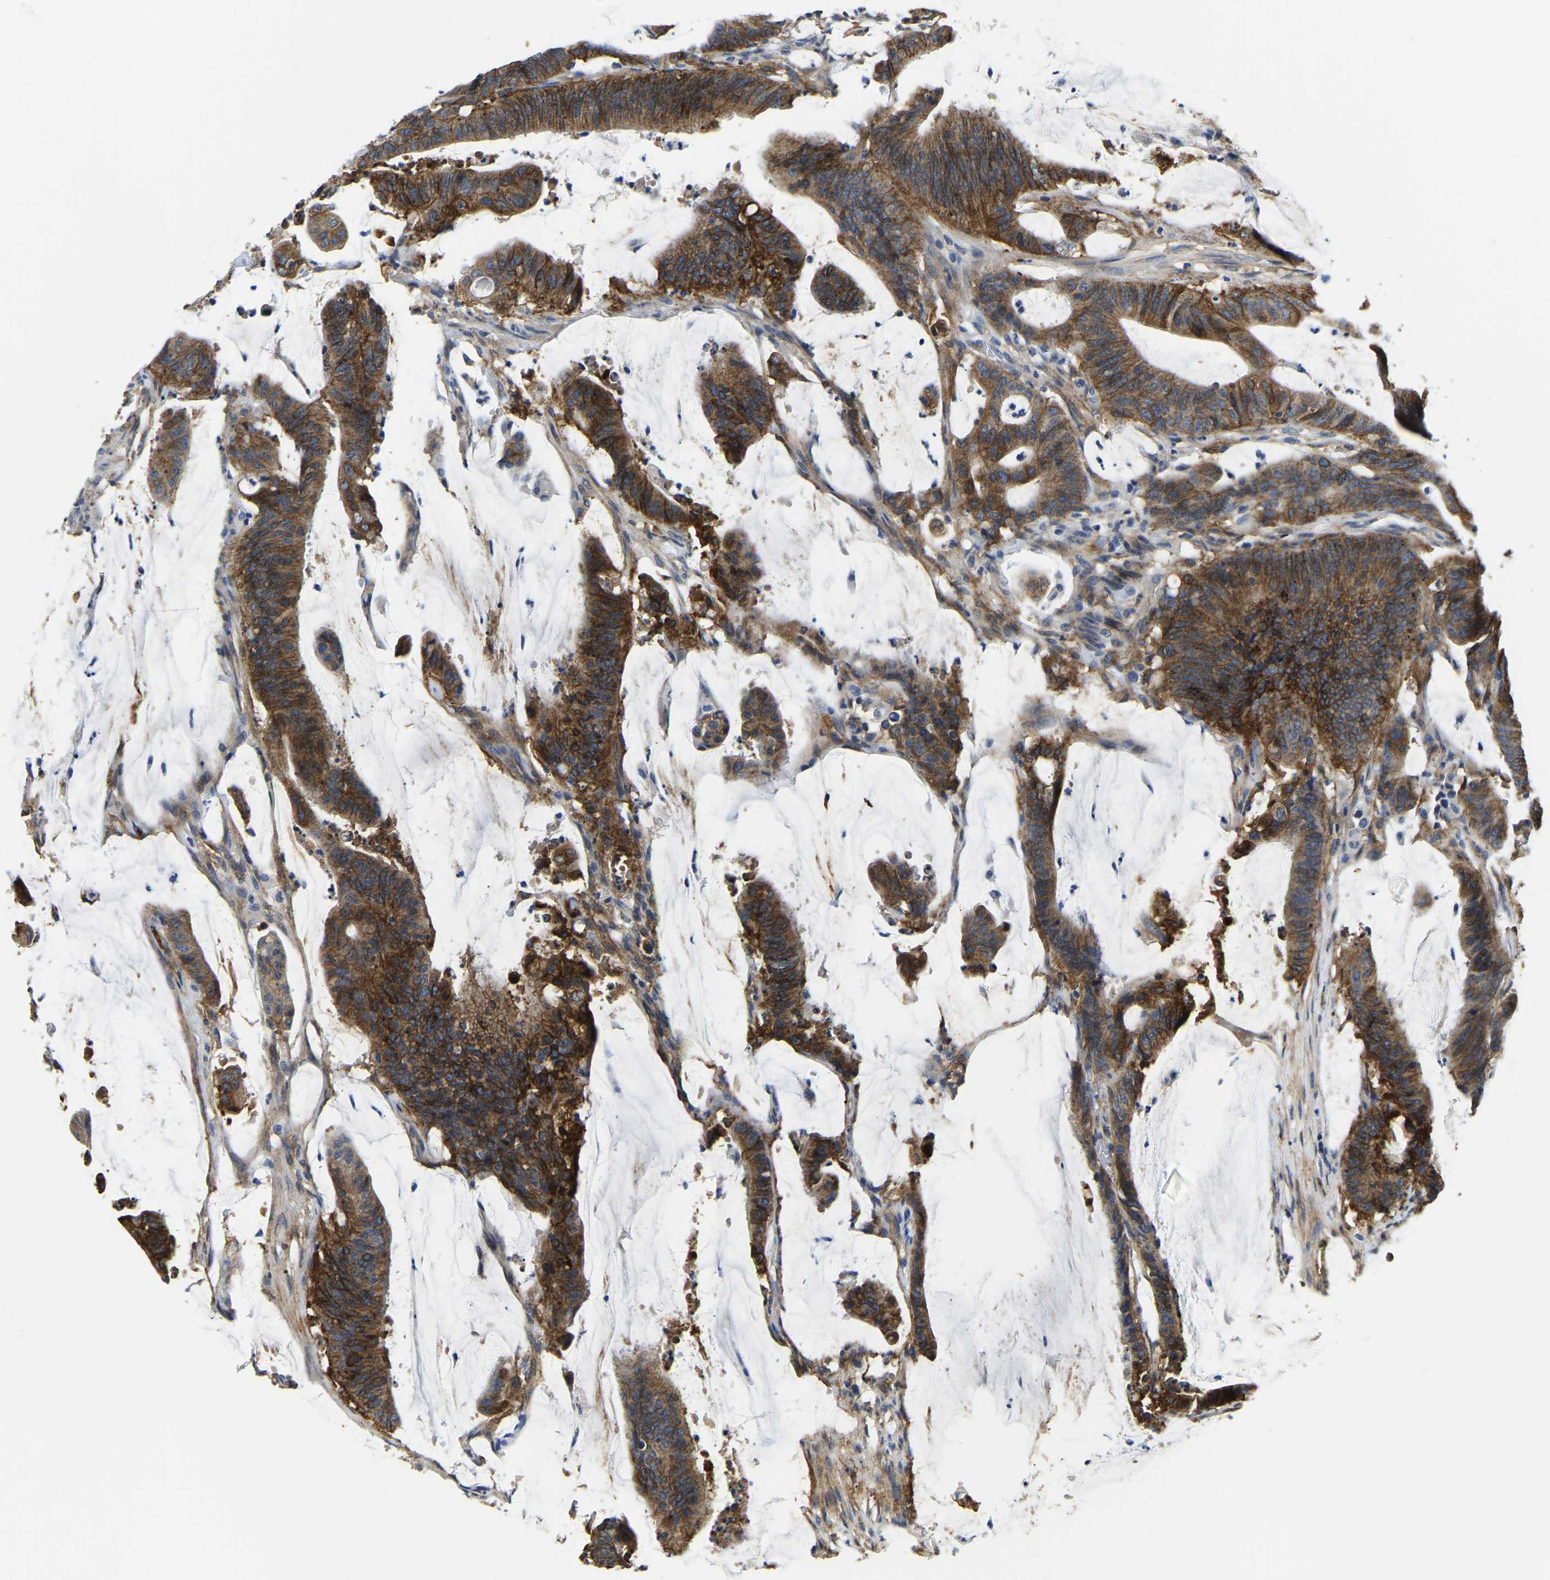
{"staining": {"intensity": "strong", "quantity": ">75%", "location": "cytoplasmic/membranous"}, "tissue": "colorectal cancer", "cell_type": "Tumor cells", "image_type": "cancer", "snomed": [{"axis": "morphology", "description": "Adenocarcinoma, NOS"}, {"axis": "topography", "description": "Rectum"}], "caption": "A high-resolution micrograph shows IHC staining of colorectal cancer, which displays strong cytoplasmic/membranous staining in approximately >75% of tumor cells. (Stains: DAB in brown, nuclei in blue, Microscopy: brightfield microscopy at high magnification).", "gene": "ITGA2", "patient": {"sex": "female", "age": 66}}